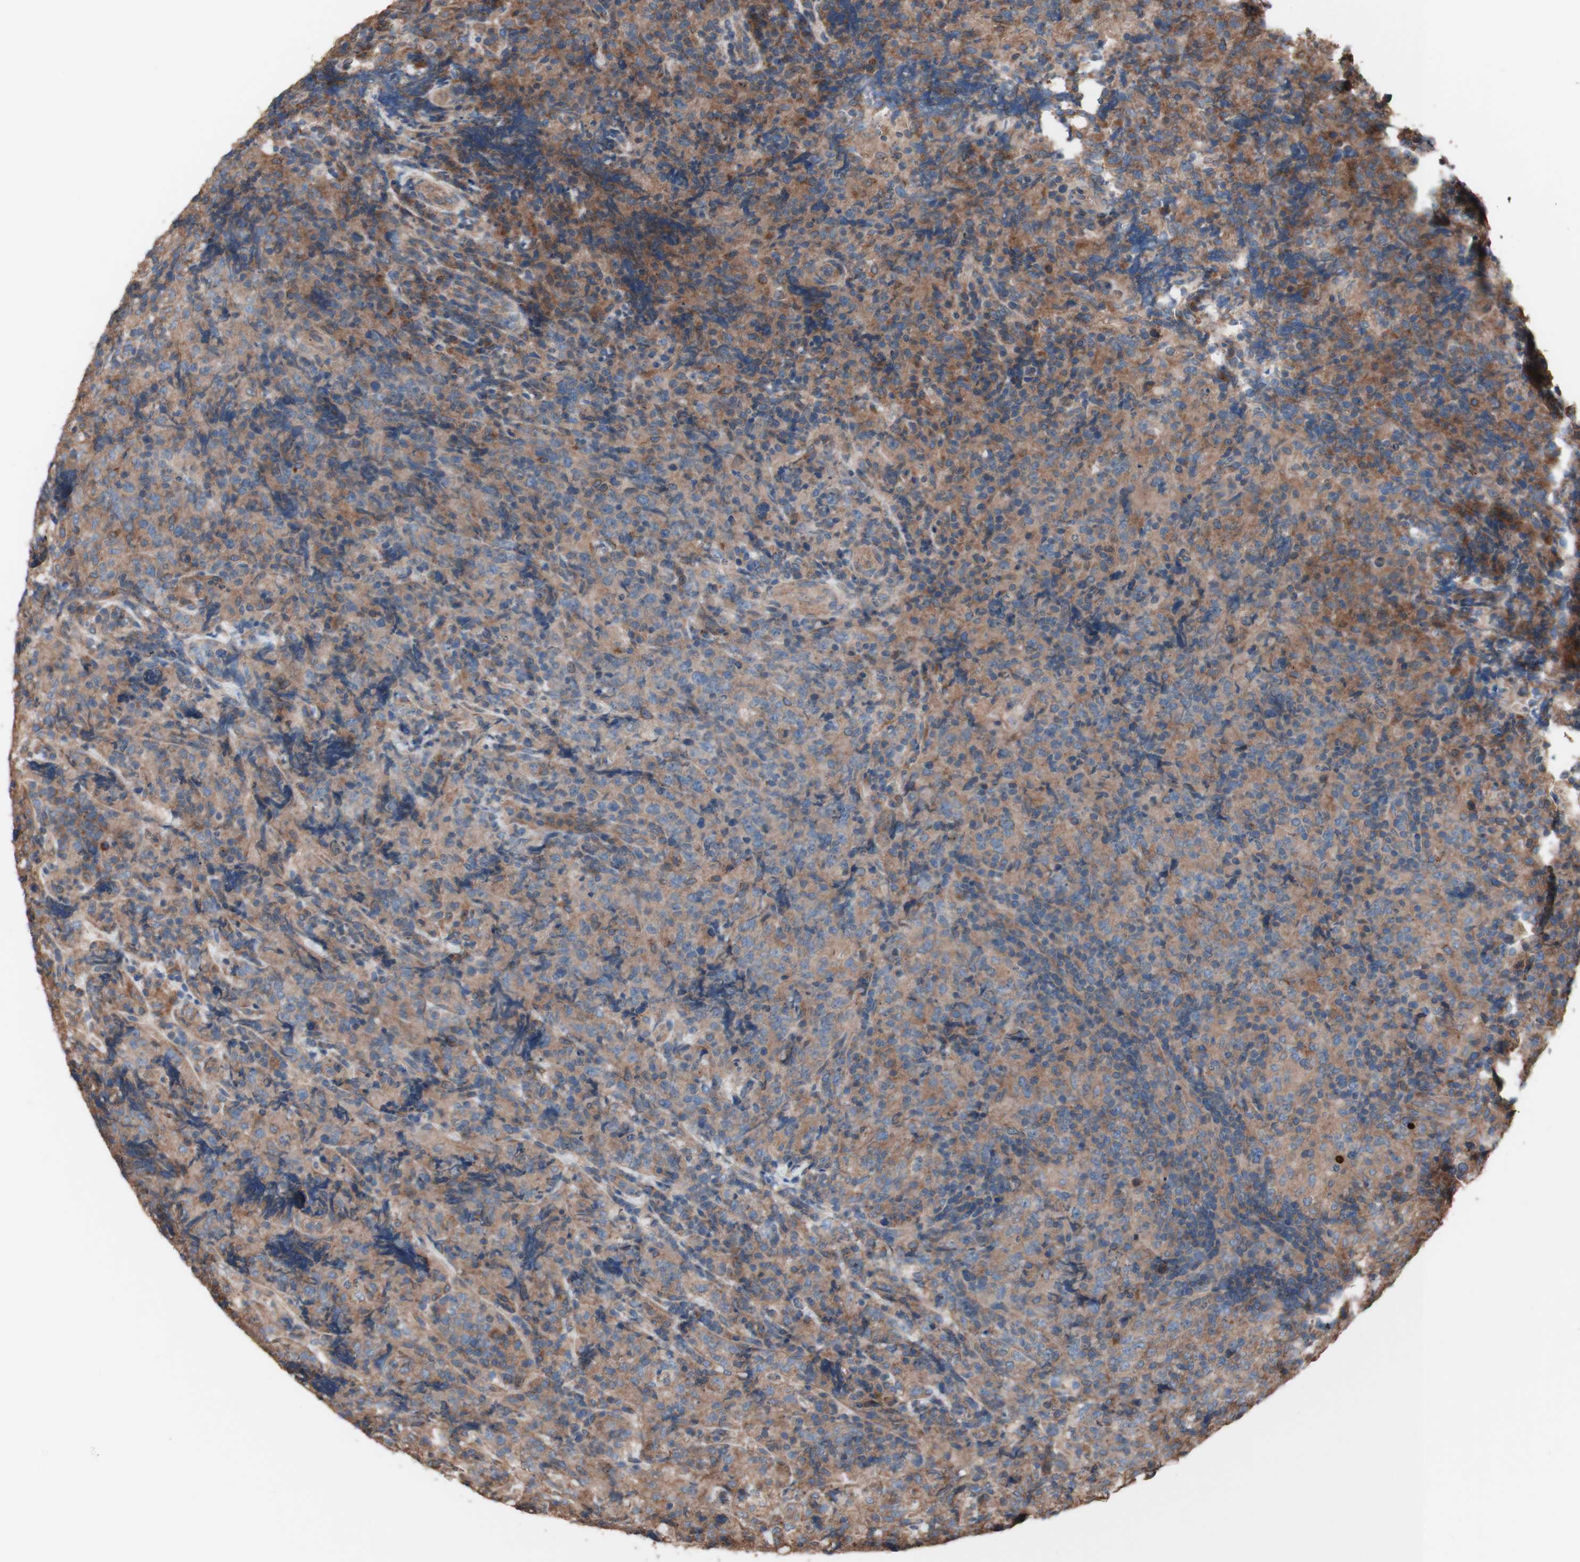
{"staining": {"intensity": "moderate", "quantity": ">75%", "location": "cytoplasmic/membranous"}, "tissue": "lymphoma", "cell_type": "Tumor cells", "image_type": "cancer", "snomed": [{"axis": "morphology", "description": "Malignant lymphoma, non-Hodgkin's type, High grade"}, {"axis": "topography", "description": "Tonsil"}], "caption": "Immunohistochemical staining of human high-grade malignant lymphoma, non-Hodgkin's type demonstrates medium levels of moderate cytoplasmic/membranous protein positivity in approximately >75% of tumor cells. Ihc stains the protein of interest in brown and the nuclei are stained blue.", "gene": "COPB1", "patient": {"sex": "female", "age": 36}}